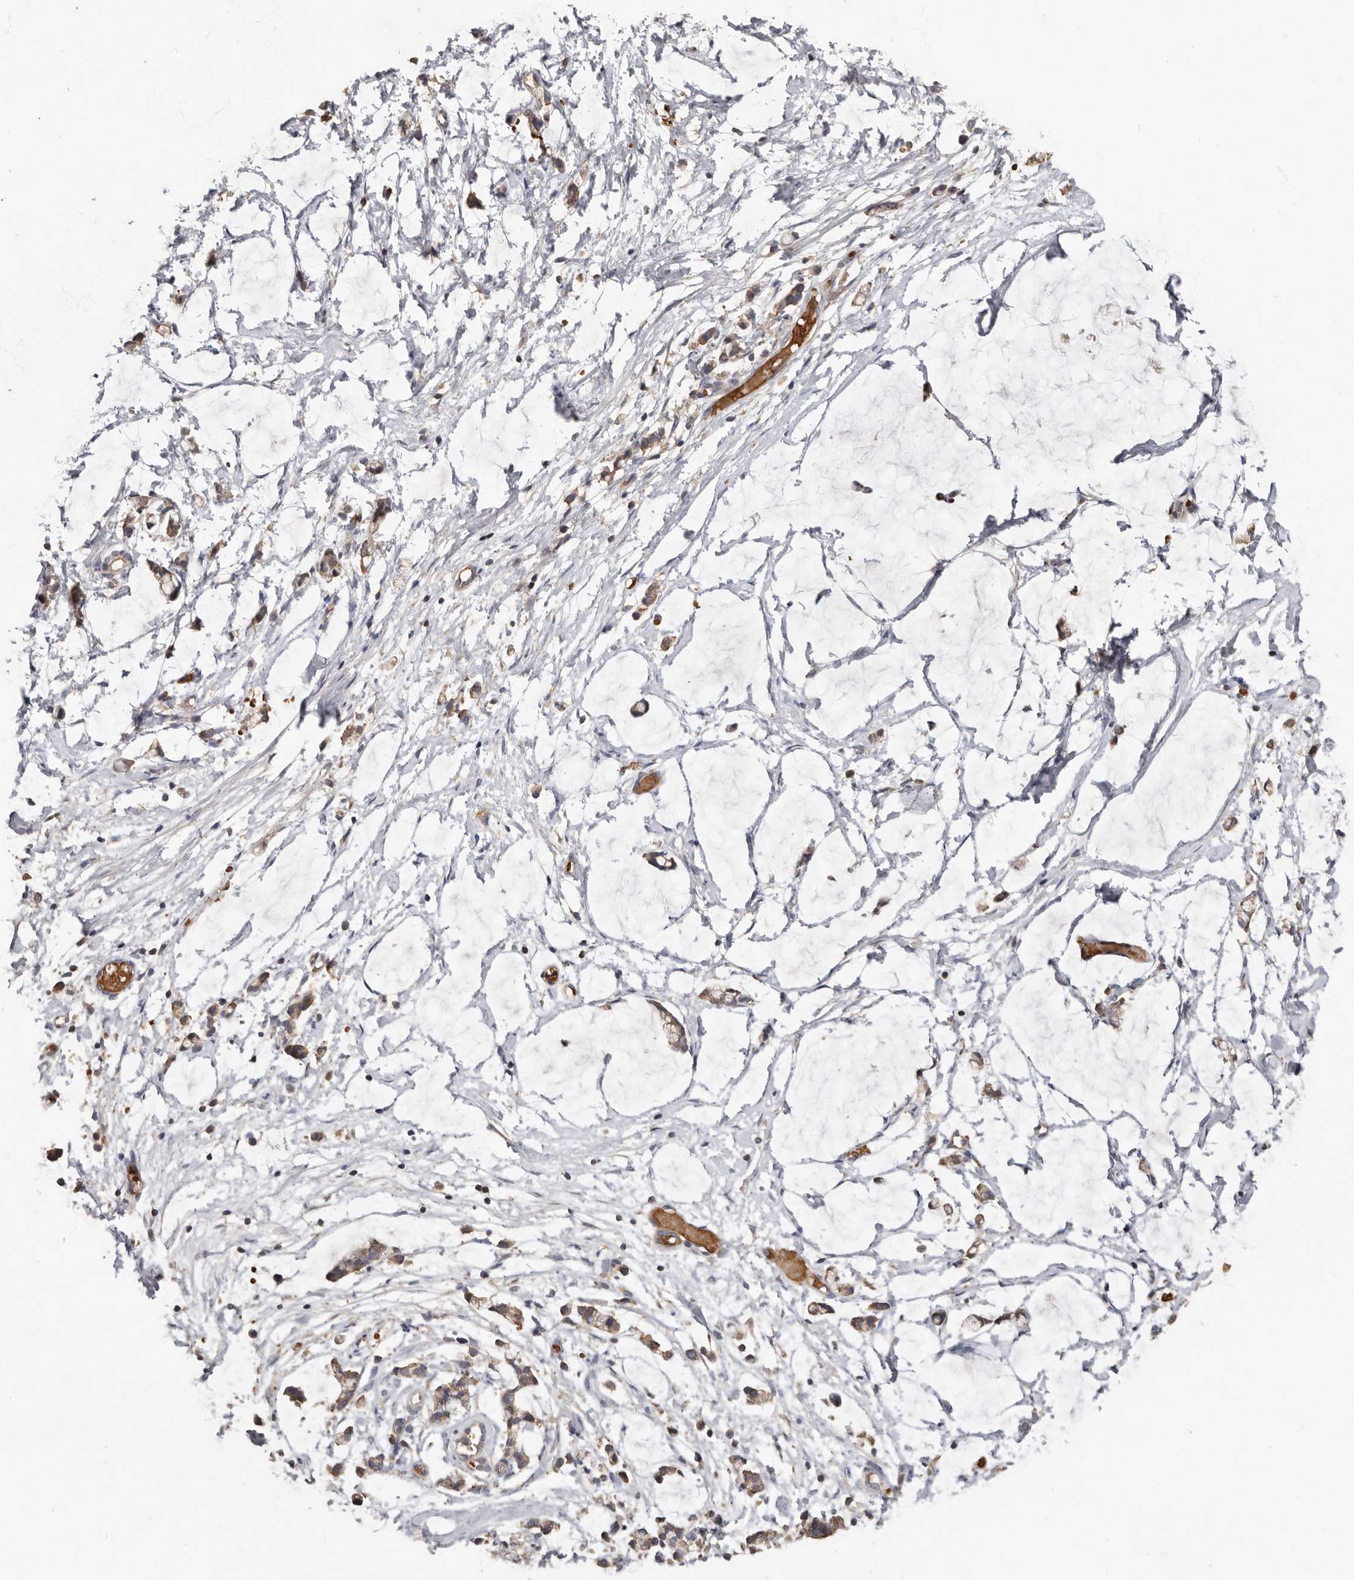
{"staining": {"intensity": "negative", "quantity": "none", "location": "none"}, "tissue": "adipose tissue", "cell_type": "Adipocytes", "image_type": "normal", "snomed": [{"axis": "morphology", "description": "Normal tissue, NOS"}, {"axis": "morphology", "description": "Adenocarcinoma, NOS"}, {"axis": "topography", "description": "Smooth muscle"}, {"axis": "topography", "description": "Colon"}], "caption": "This is an immunohistochemistry (IHC) micrograph of unremarkable adipose tissue. There is no positivity in adipocytes.", "gene": "KIF26B", "patient": {"sex": "male", "age": 14}}